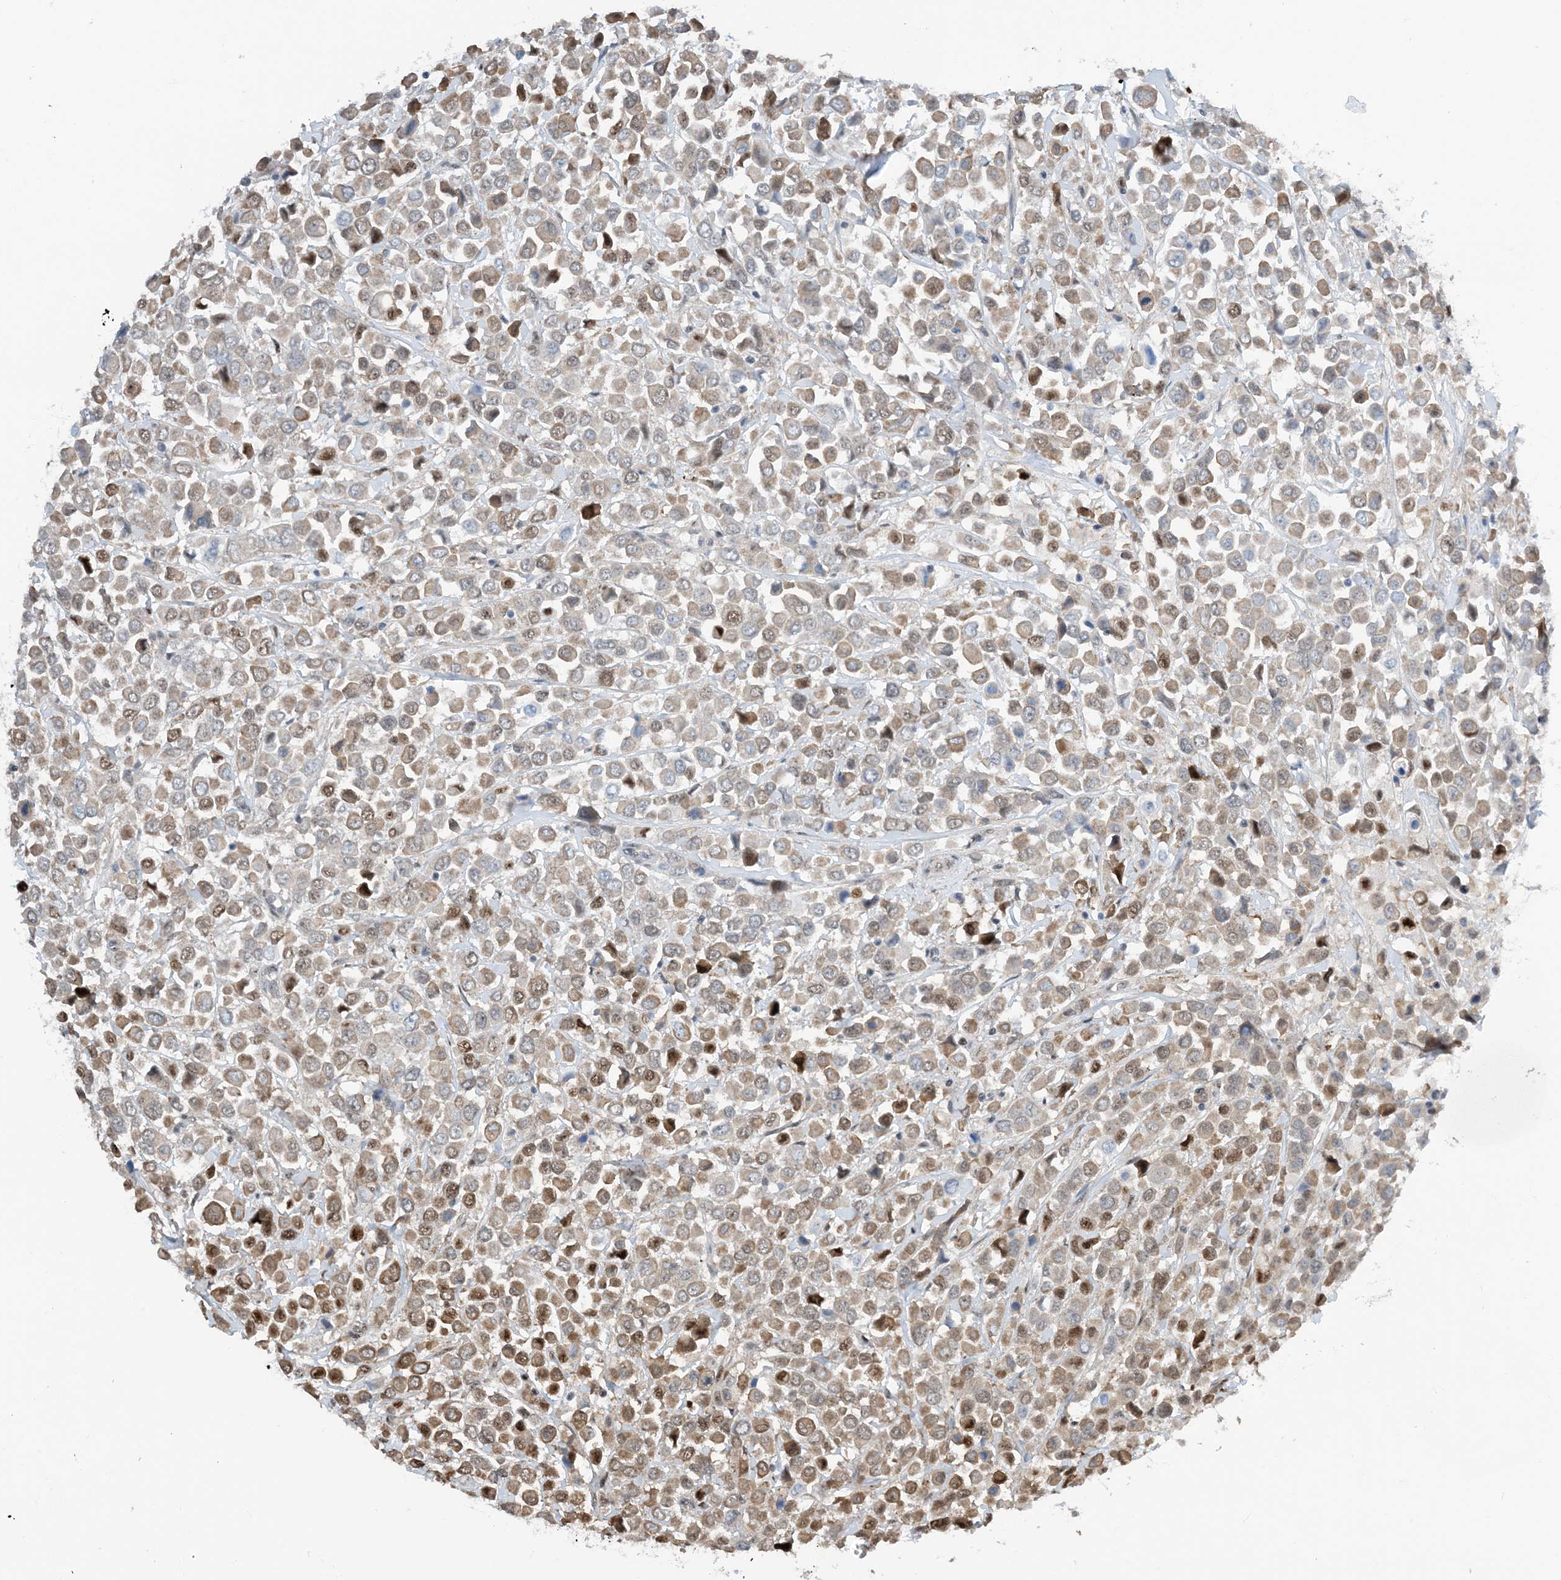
{"staining": {"intensity": "moderate", "quantity": "25%-75%", "location": "cytoplasmic/membranous,nuclear"}, "tissue": "breast cancer", "cell_type": "Tumor cells", "image_type": "cancer", "snomed": [{"axis": "morphology", "description": "Duct carcinoma"}, {"axis": "topography", "description": "Breast"}], "caption": "Intraductal carcinoma (breast) tissue demonstrates moderate cytoplasmic/membranous and nuclear positivity in approximately 25%-75% of tumor cells, visualized by immunohistochemistry. The staining is performed using DAB brown chromogen to label protein expression. The nuclei are counter-stained blue using hematoxylin.", "gene": "HEMK1", "patient": {"sex": "female", "age": 61}}